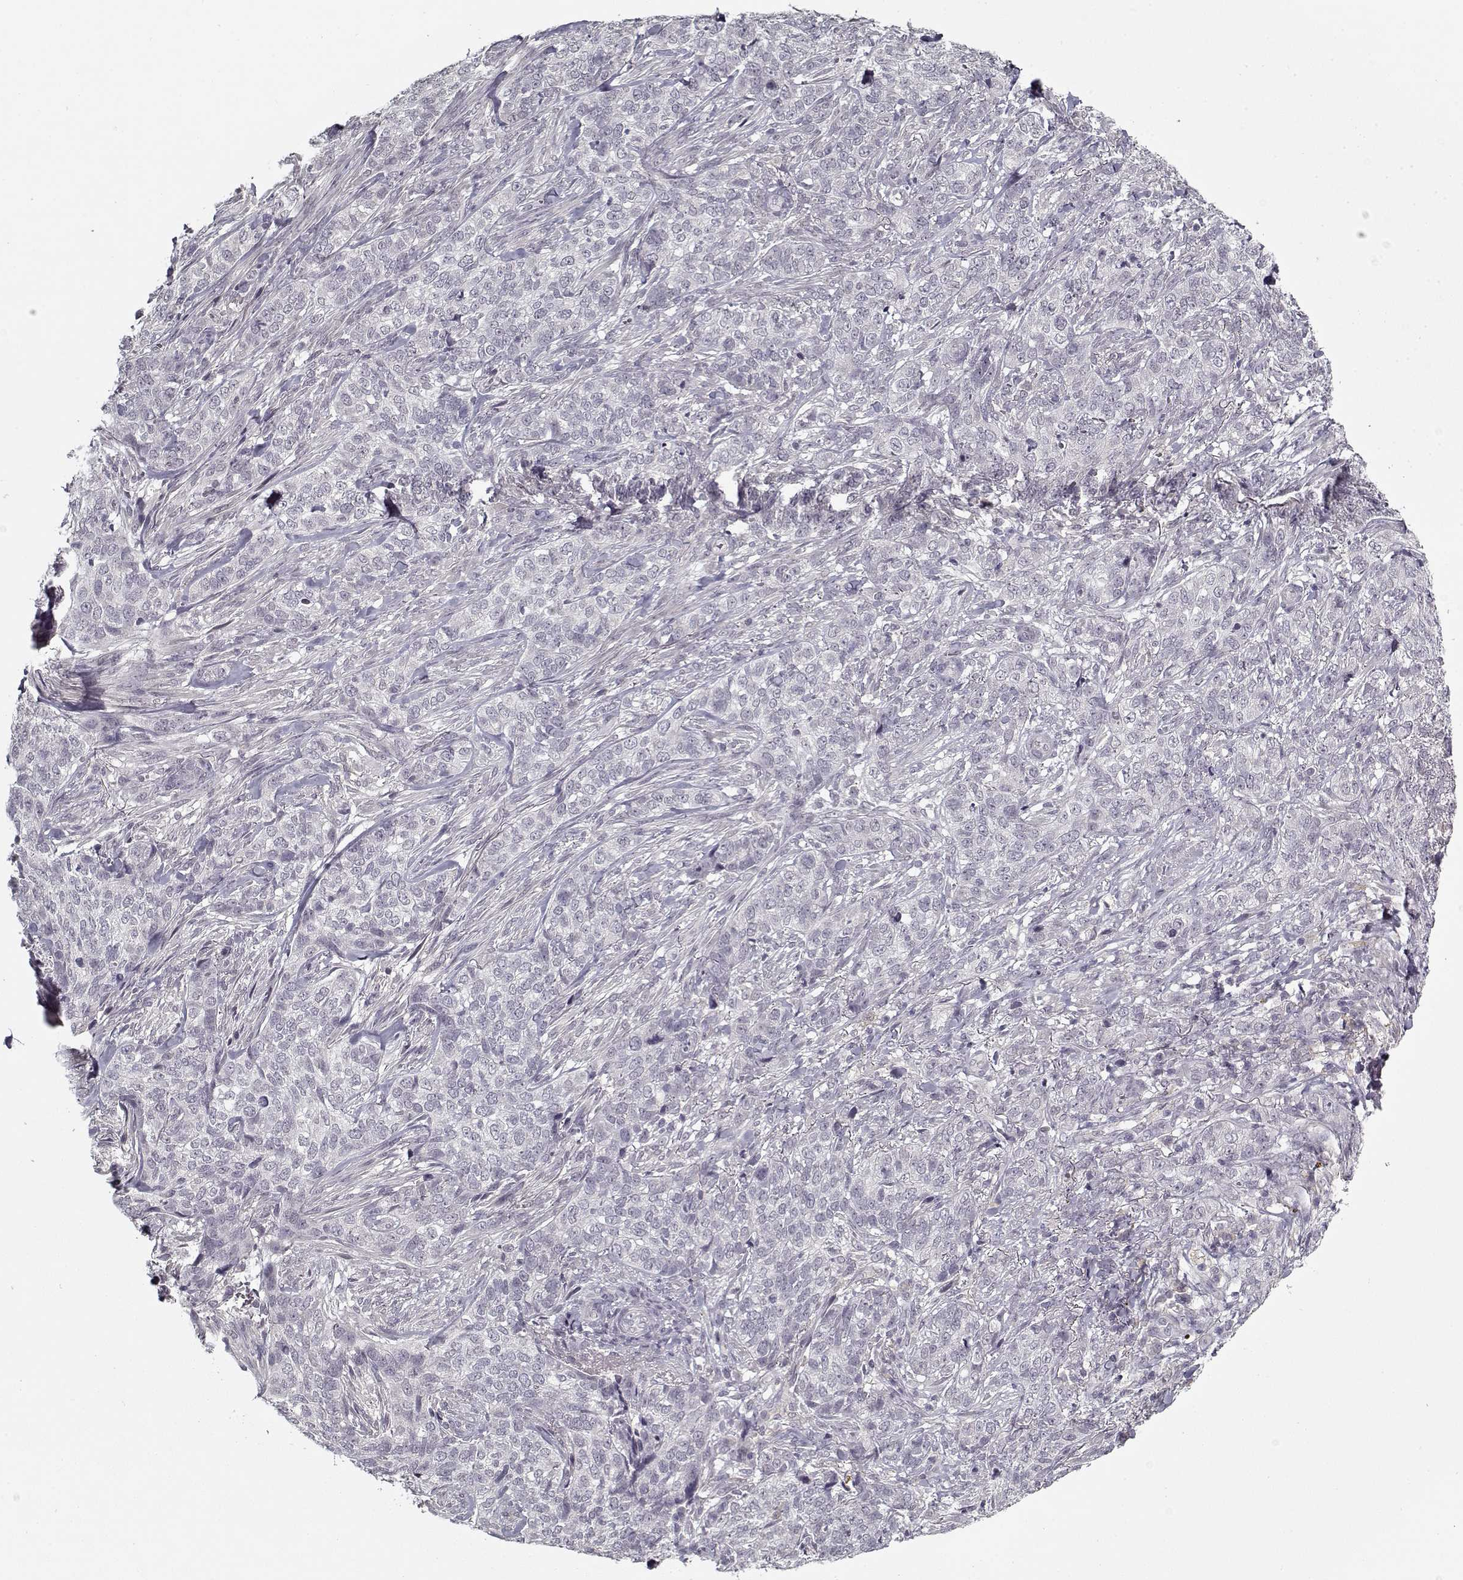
{"staining": {"intensity": "negative", "quantity": "none", "location": "none"}, "tissue": "skin cancer", "cell_type": "Tumor cells", "image_type": "cancer", "snomed": [{"axis": "morphology", "description": "Basal cell carcinoma"}, {"axis": "topography", "description": "Skin"}], "caption": "Histopathology image shows no significant protein staining in tumor cells of skin cancer.", "gene": "LAMA2", "patient": {"sex": "female", "age": 69}}